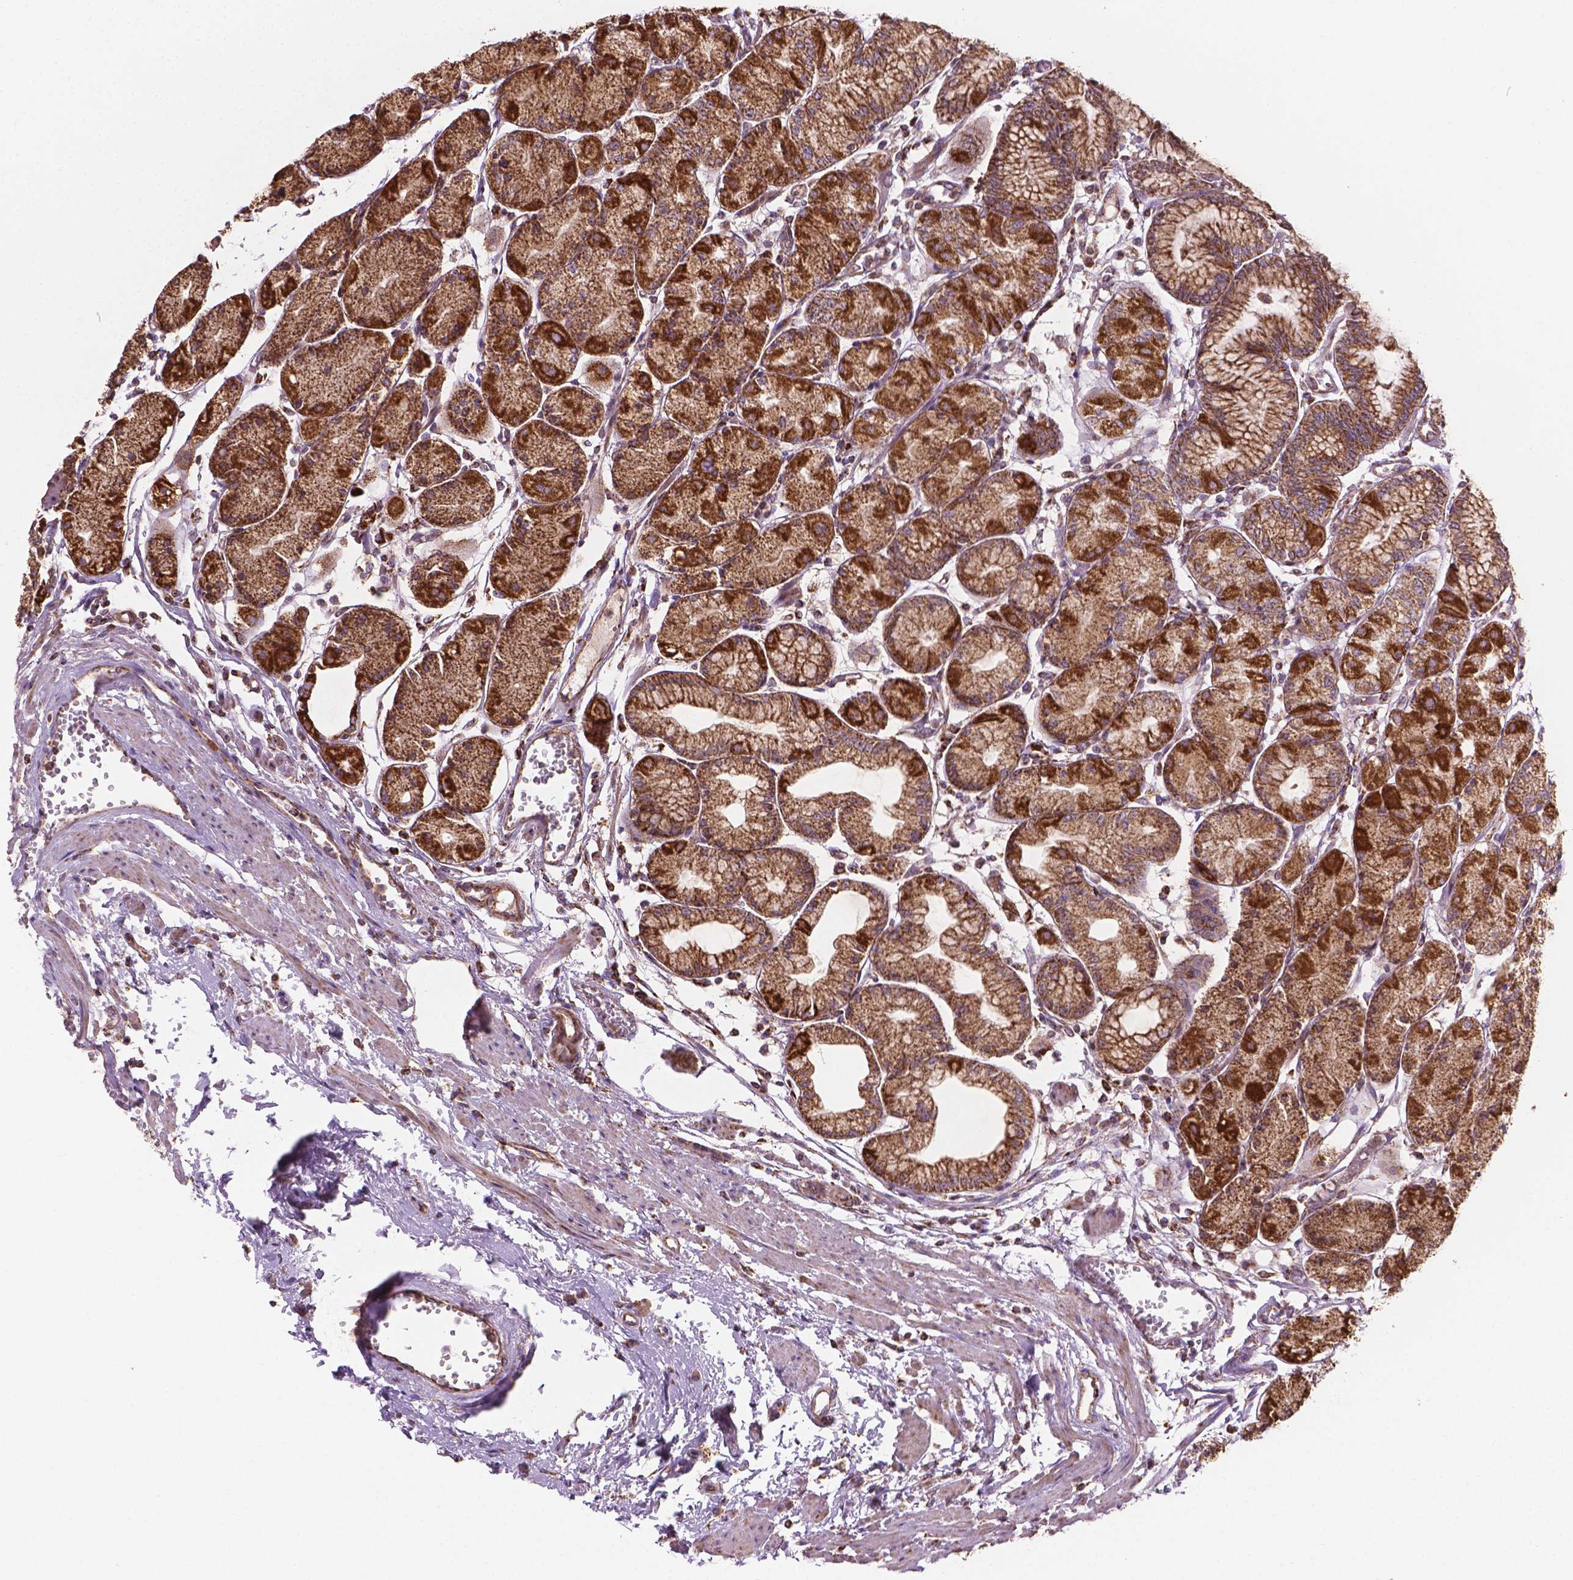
{"staining": {"intensity": "strong", "quantity": ">75%", "location": "cytoplasmic/membranous"}, "tissue": "stomach", "cell_type": "Glandular cells", "image_type": "normal", "snomed": [{"axis": "morphology", "description": "Normal tissue, NOS"}, {"axis": "topography", "description": "Stomach, upper"}], "caption": "IHC (DAB) staining of unremarkable human stomach shows strong cytoplasmic/membranous protein positivity in about >75% of glandular cells.", "gene": "PIBF1", "patient": {"sex": "male", "age": 69}}